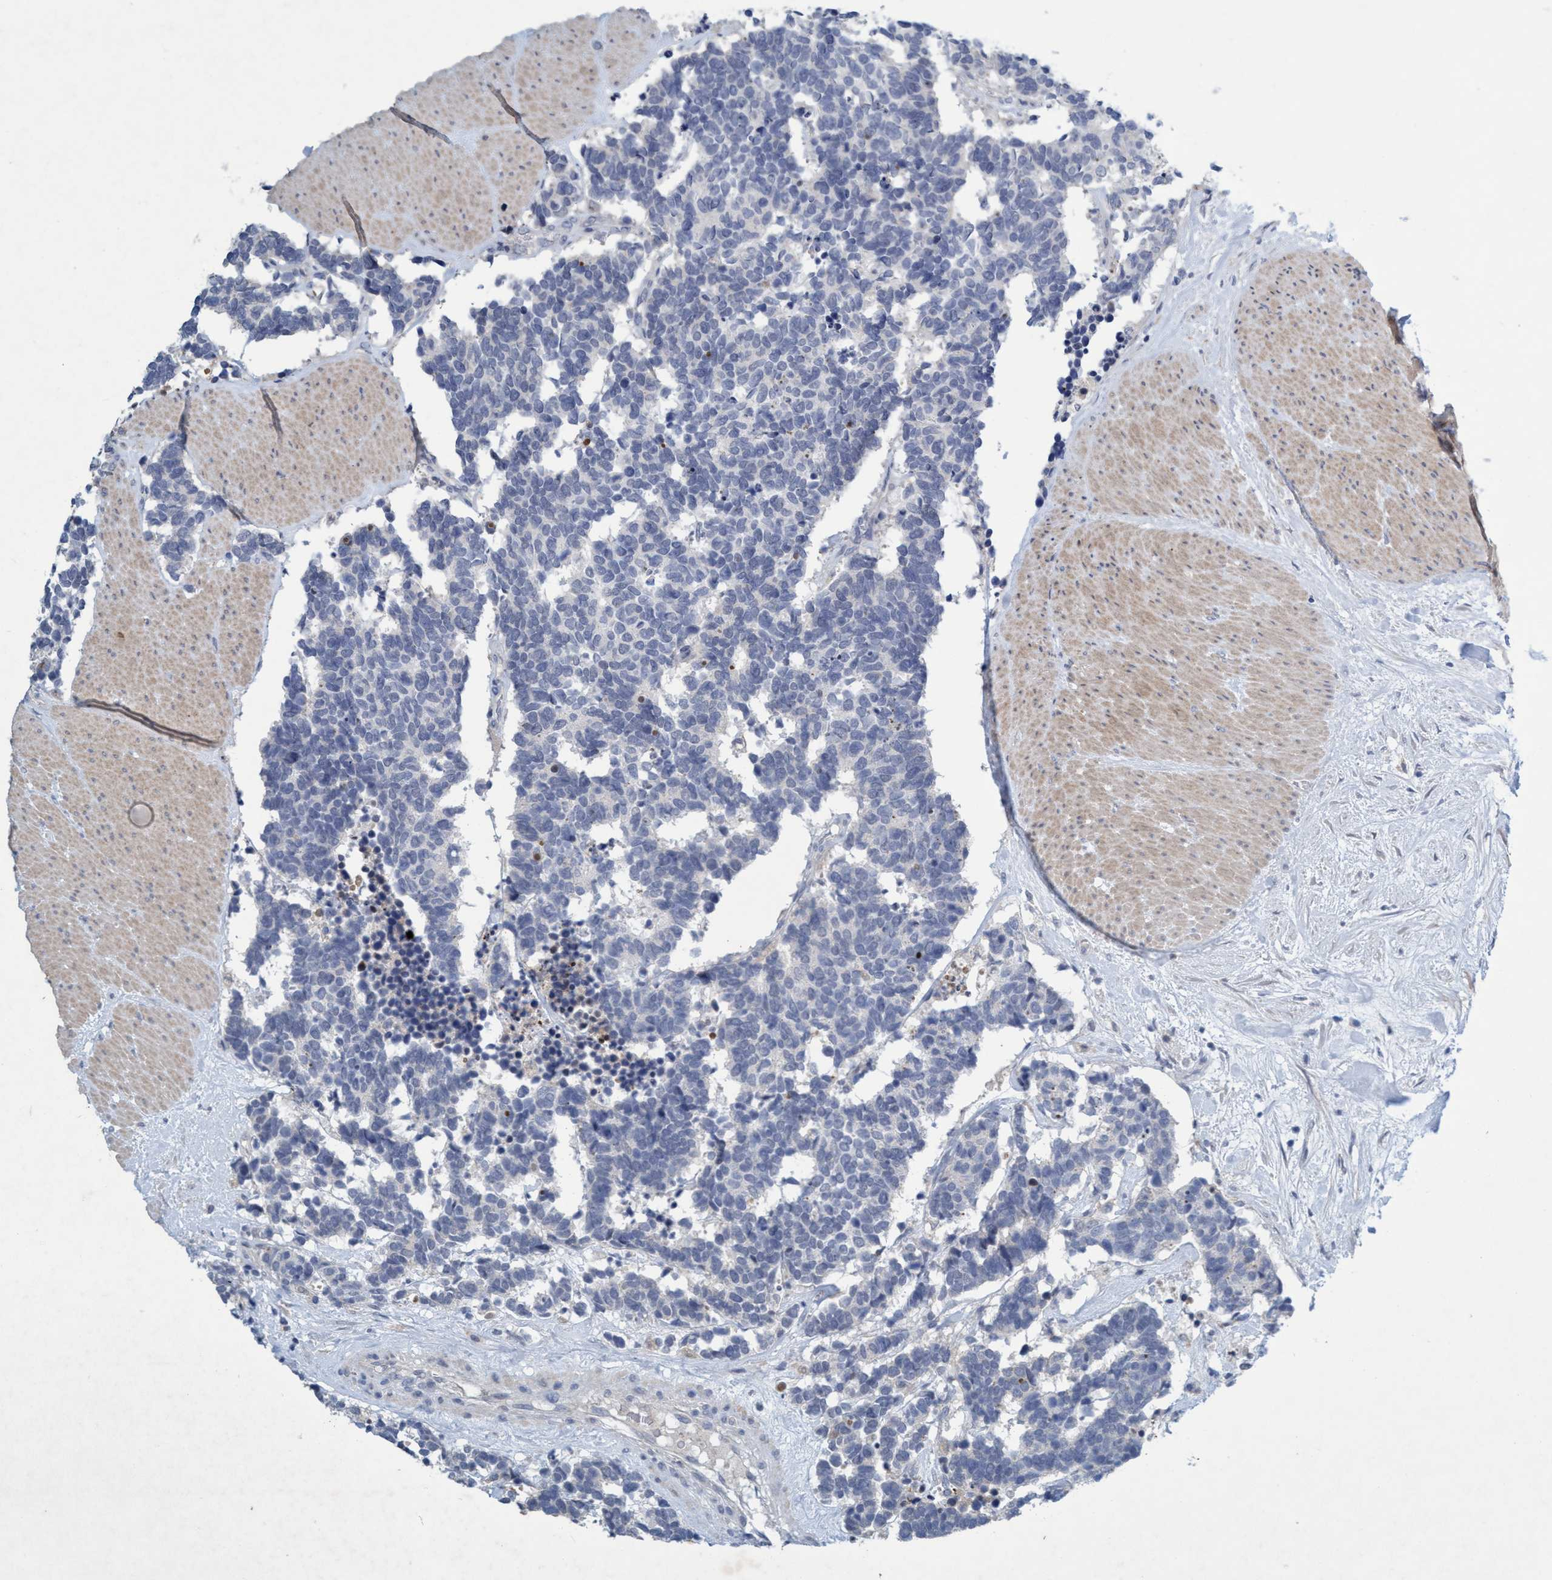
{"staining": {"intensity": "negative", "quantity": "none", "location": "none"}, "tissue": "carcinoid", "cell_type": "Tumor cells", "image_type": "cancer", "snomed": [{"axis": "morphology", "description": "Carcinoma, NOS"}, {"axis": "morphology", "description": "Carcinoid, malignant, NOS"}, {"axis": "topography", "description": "Urinary bladder"}], "caption": "High power microscopy micrograph of an immunohistochemistry photomicrograph of carcinoid, revealing no significant positivity in tumor cells.", "gene": "RNF208", "patient": {"sex": "male", "age": 57}}